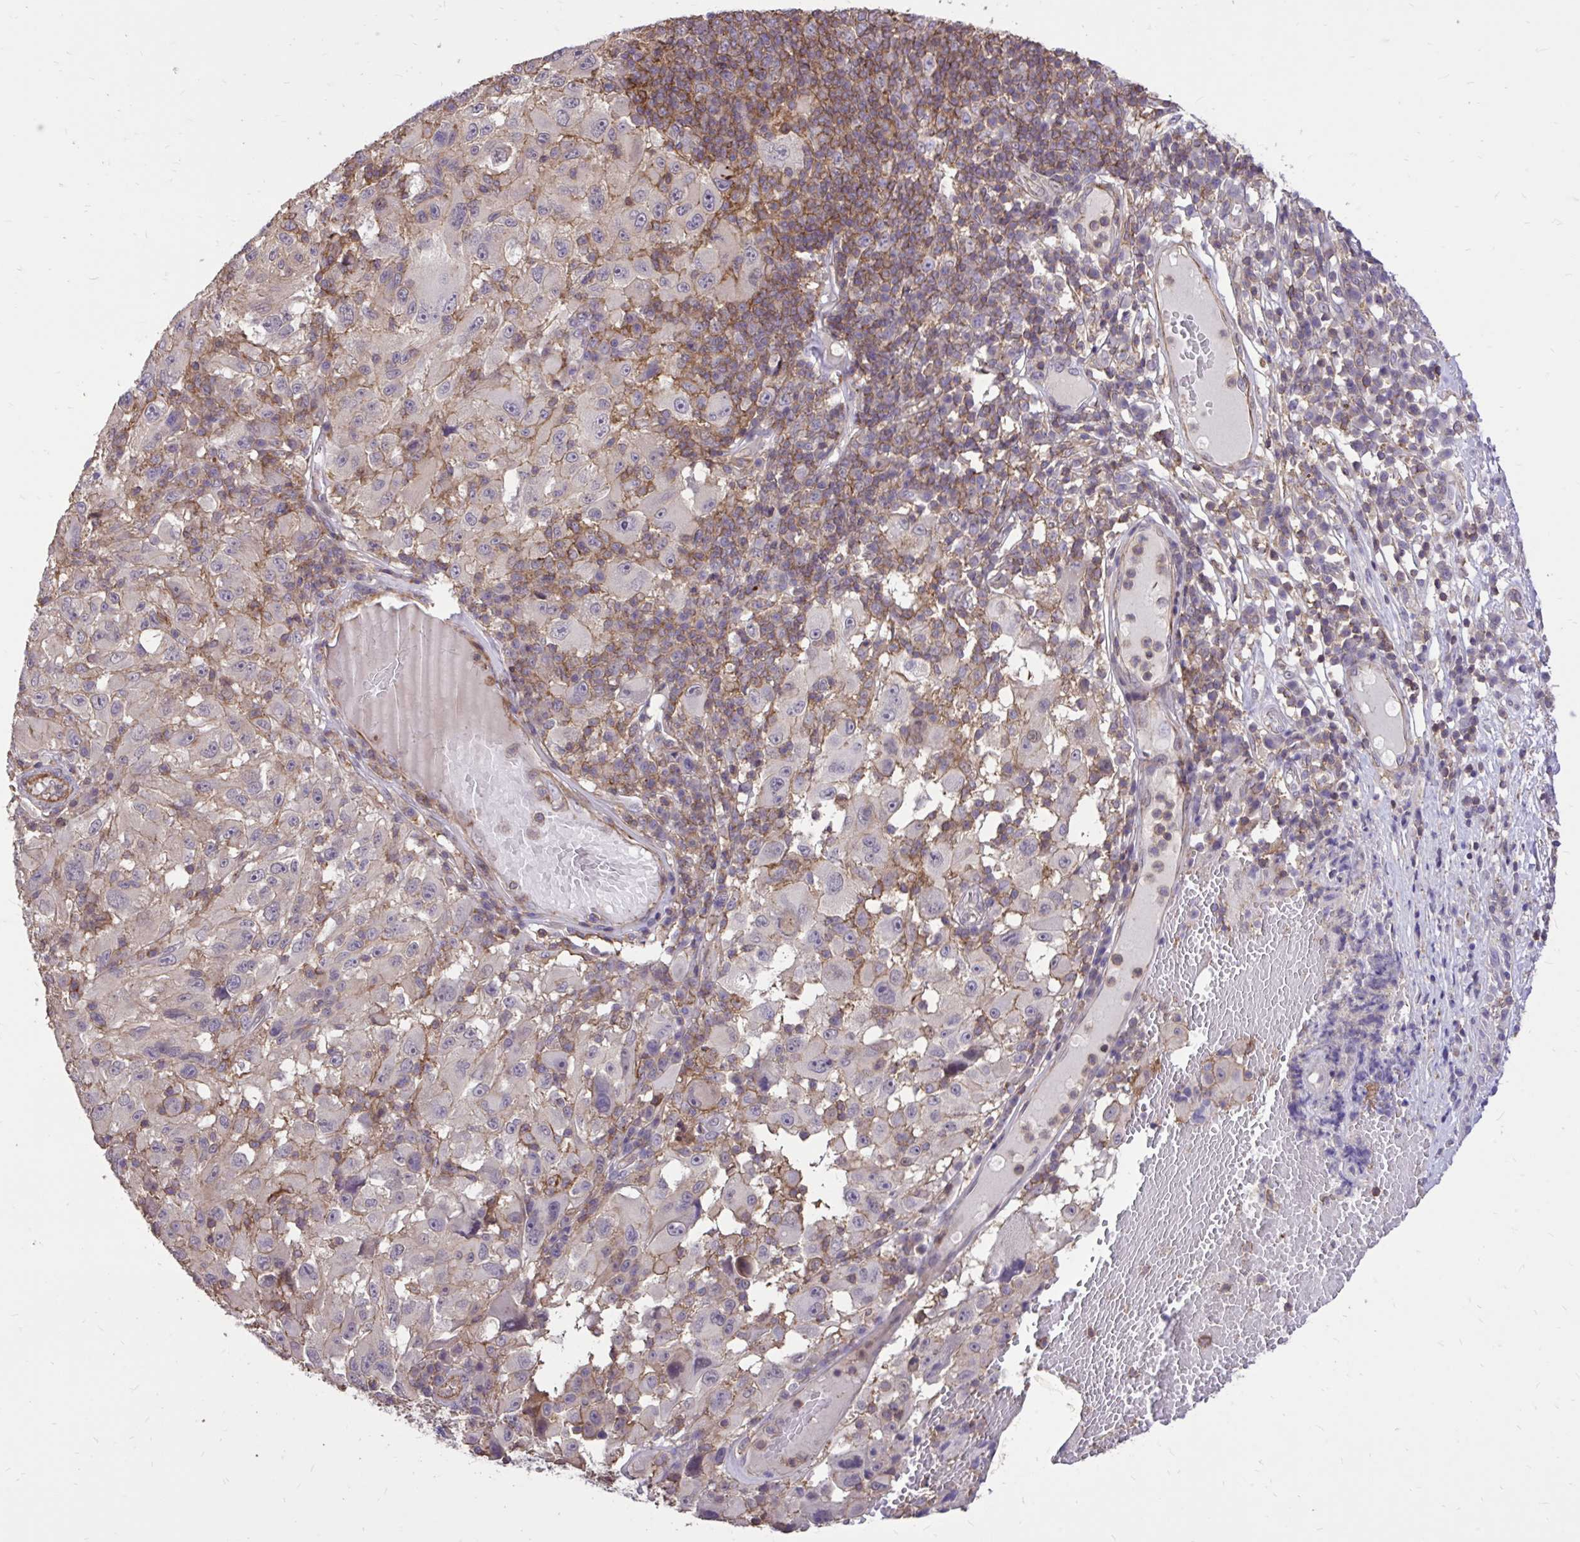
{"staining": {"intensity": "negative", "quantity": "none", "location": "none"}, "tissue": "melanoma", "cell_type": "Tumor cells", "image_type": "cancer", "snomed": [{"axis": "morphology", "description": "Malignant melanoma, NOS"}, {"axis": "topography", "description": "Skin"}], "caption": "The micrograph displays no significant positivity in tumor cells of melanoma.", "gene": "IGFL2", "patient": {"sex": "female", "age": 71}}